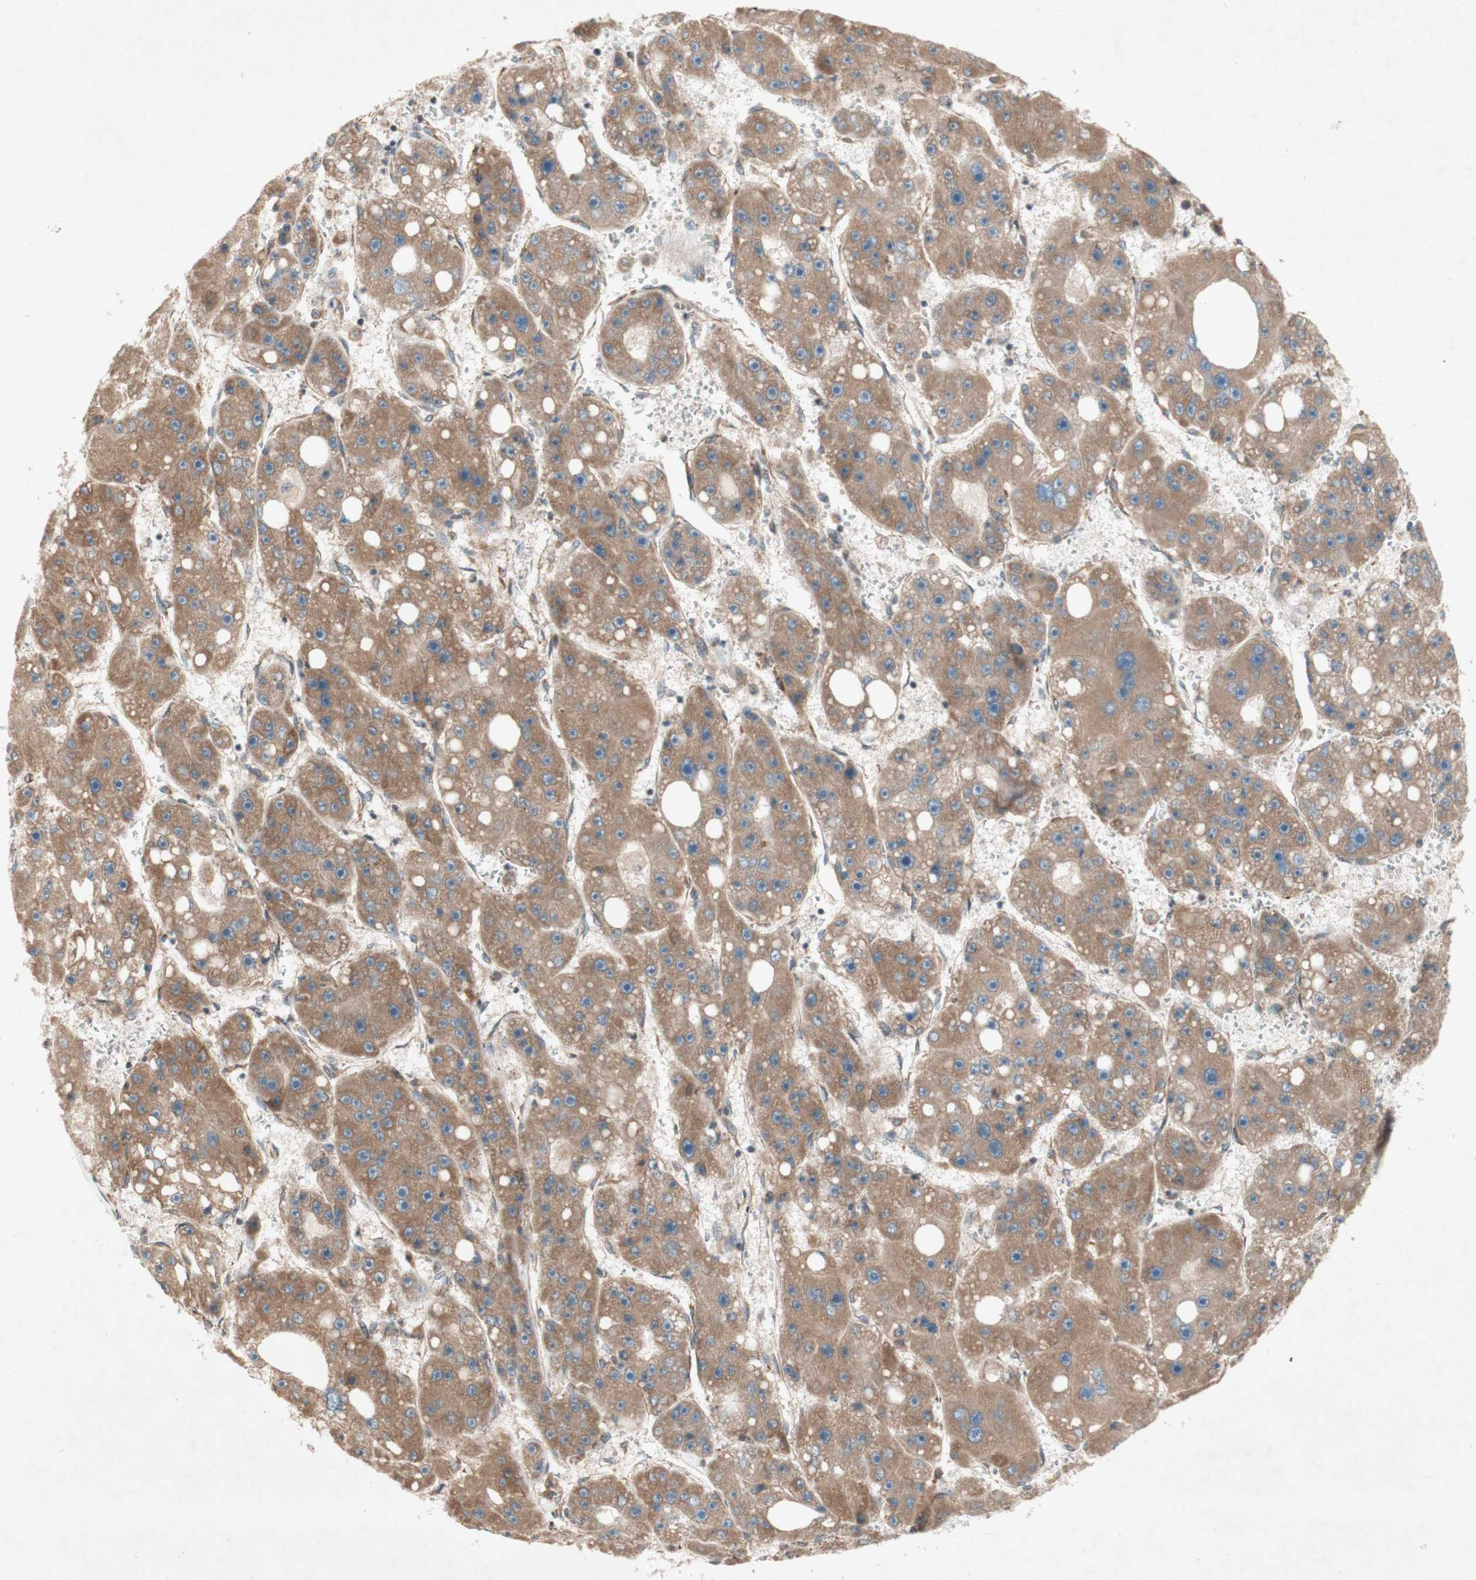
{"staining": {"intensity": "moderate", "quantity": ">75%", "location": "cytoplasmic/membranous"}, "tissue": "liver cancer", "cell_type": "Tumor cells", "image_type": "cancer", "snomed": [{"axis": "morphology", "description": "Carcinoma, Hepatocellular, NOS"}, {"axis": "topography", "description": "Liver"}], "caption": "This image displays IHC staining of liver cancer, with medium moderate cytoplasmic/membranous staining in approximately >75% of tumor cells.", "gene": "SOCS2", "patient": {"sex": "female", "age": 61}}